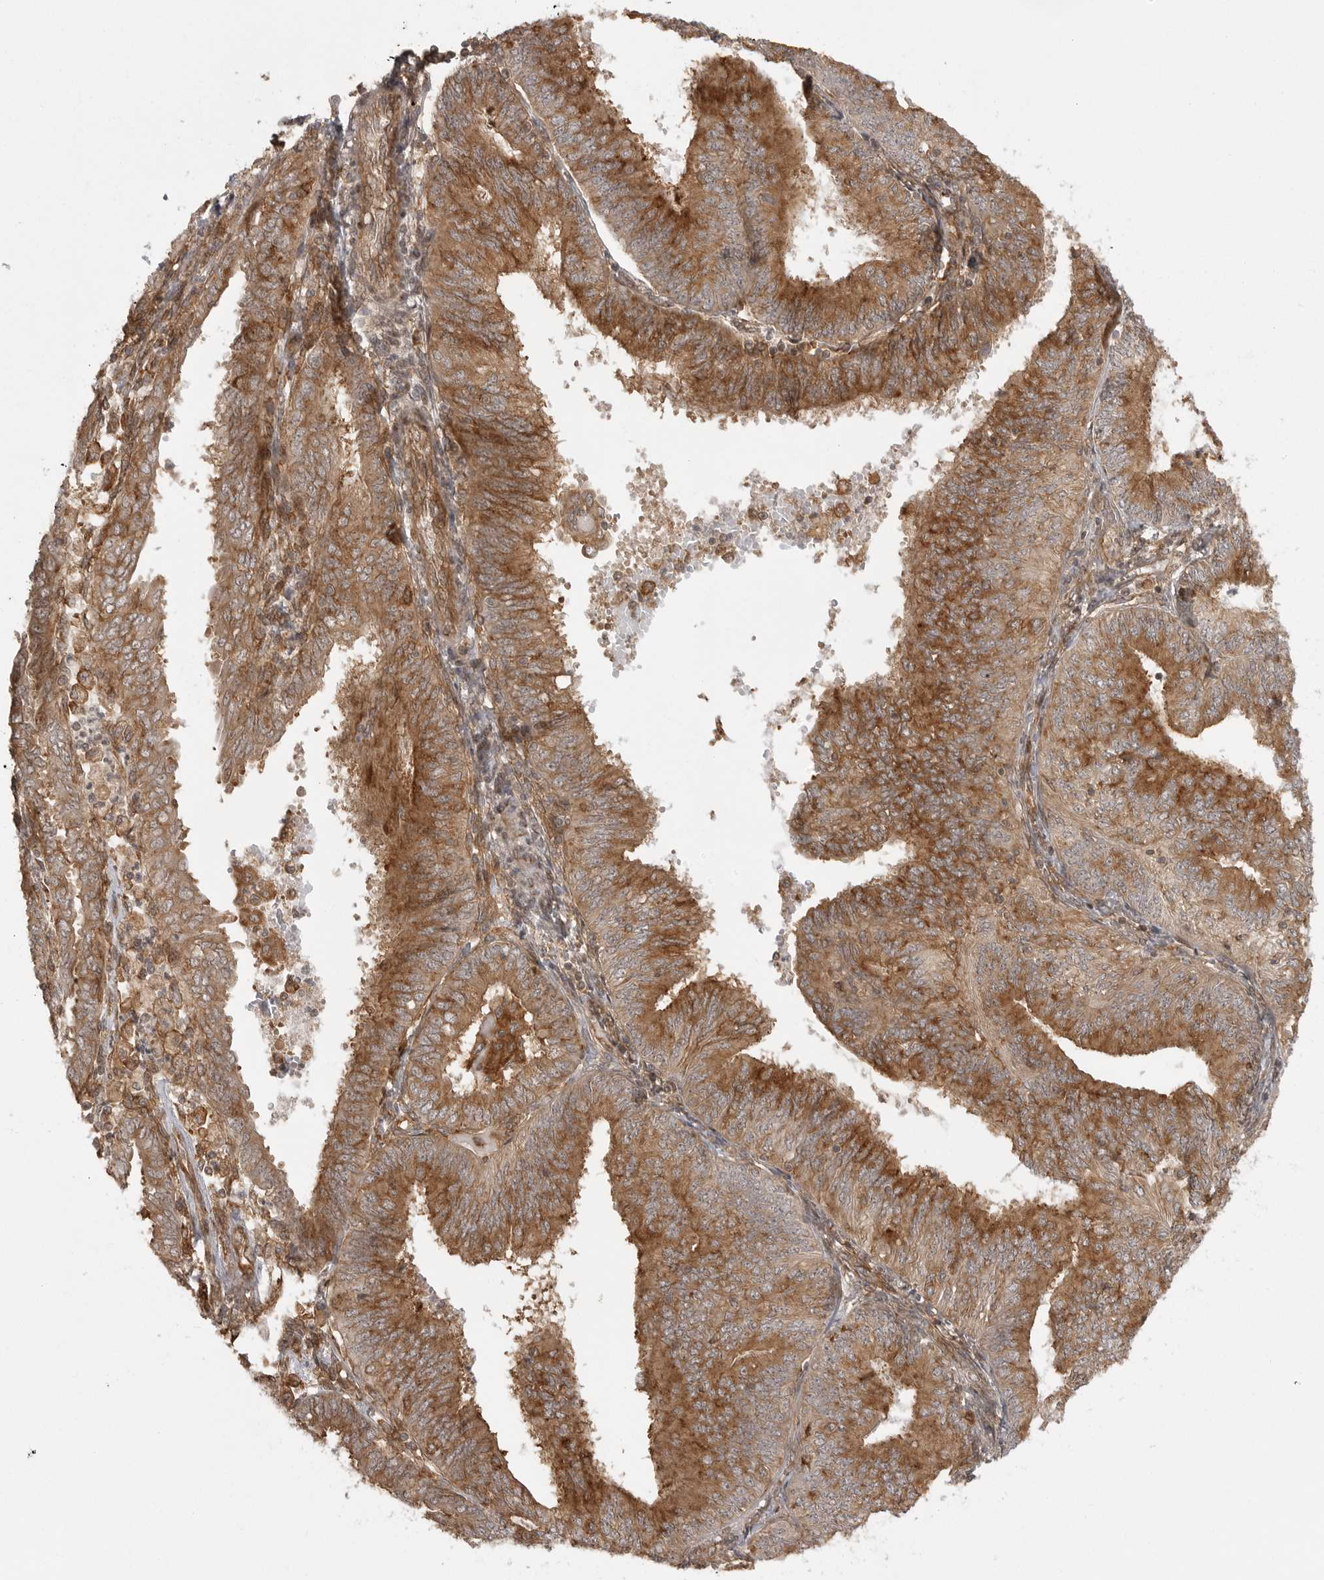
{"staining": {"intensity": "moderate", "quantity": ">75%", "location": "cytoplasmic/membranous"}, "tissue": "endometrial cancer", "cell_type": "Tumor cells", "image_type": "cancer", "snomed": [{"axis": "morphology", "description": "Adenocarcinoma, NOS"}, {"axis": "topography", "description": "Endometrium"}], "caption": "Brown immunohistochemical staining in endometrial adenocarcinoma shows moderate cytoplasmic/membranous positivity in about >75% of tumor cells.", "gene": "FAT3", "patient": {"sex": "female", "age": 58}}